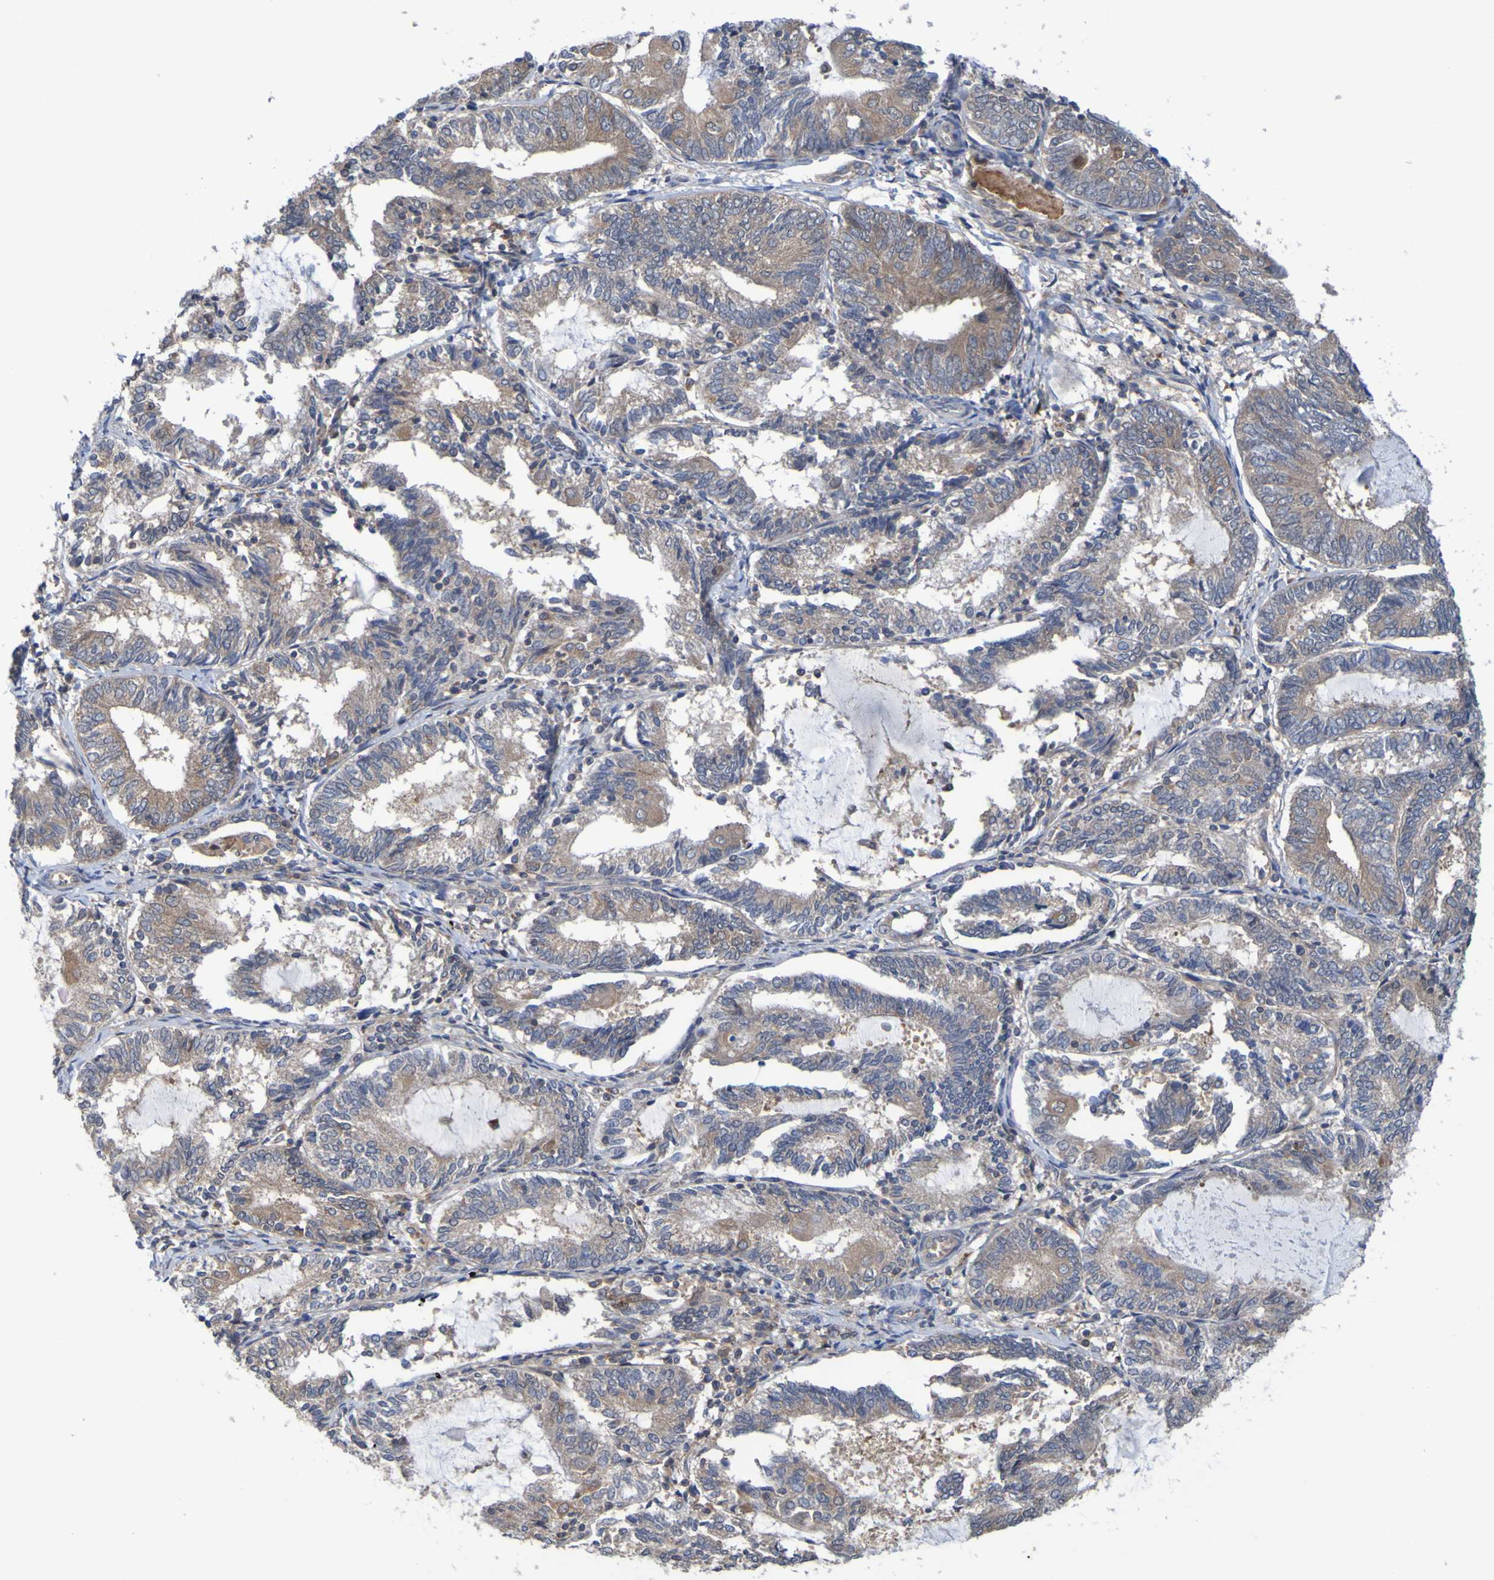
{"staining": {"intensity": "moderate", "quantity": ">75%", "location": "cytoplasmic/membranous"}, "tissue": "endometrial cancer", "cell_type": "Tumor cells", "image_type": "cancer", "snomed": [{"axis": "morphology", "description": "Adenocarcinoma, NOS"}, {"axis": "topography", "description": "Endometrium"}], "caption": "The histopathology image shows a brown stain indicating the presence of a protein in the cytoplasmic/membranous of tumor cells in endometrial cancer (adenocarcinoma).", "gene": "SDK1", "patient": {"sex": "female", "age": 81}}